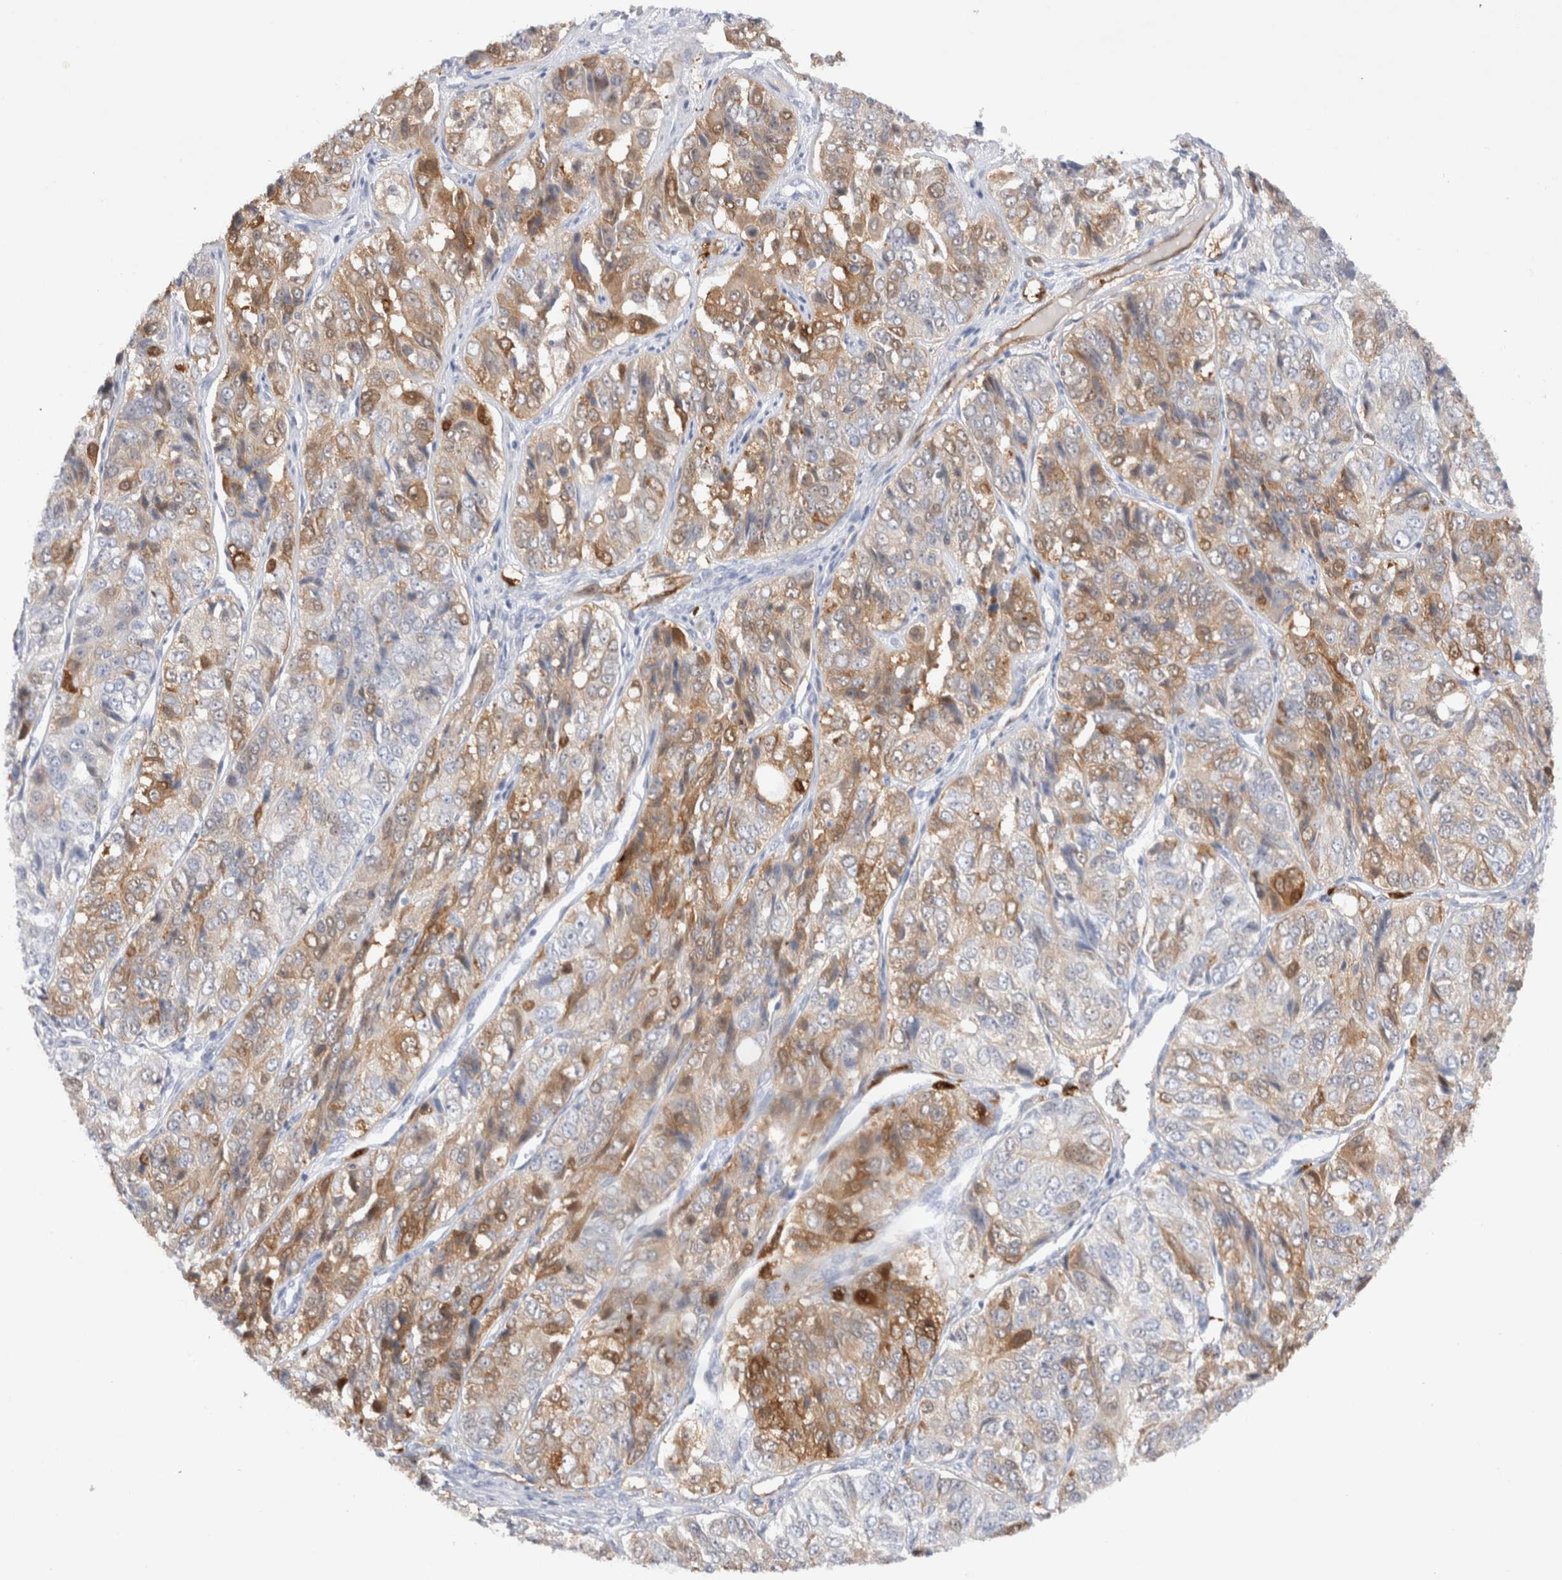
{"staining": {"intensity": "moderate", "quantity": "25%-75%", "location": "cytoplasmic/membranous"}, "tissue": "ovarian cancer", "cell_type": "Tumor cells", "image_type": "cancer", "snomed": [{"axis": "morphology", "description": "Carcinoma, endometroid"}, {"axis": "topography", "description": "Ovary"}], "caption": "Immunohistochemistry (IHC) (DAB) staining of endometroid carcinoma (ovarian) demonstrates moderate cytoplasmic/membranous protein positivity in approximately 25%-75% of tumor cells. The protein is stained brown, and the nuclei are stained in blue (DAB IHC with brightfield microscopy, high magnification).", "gene": "NAPEPLD", "patient": {"sex": "female", "age": 51}}